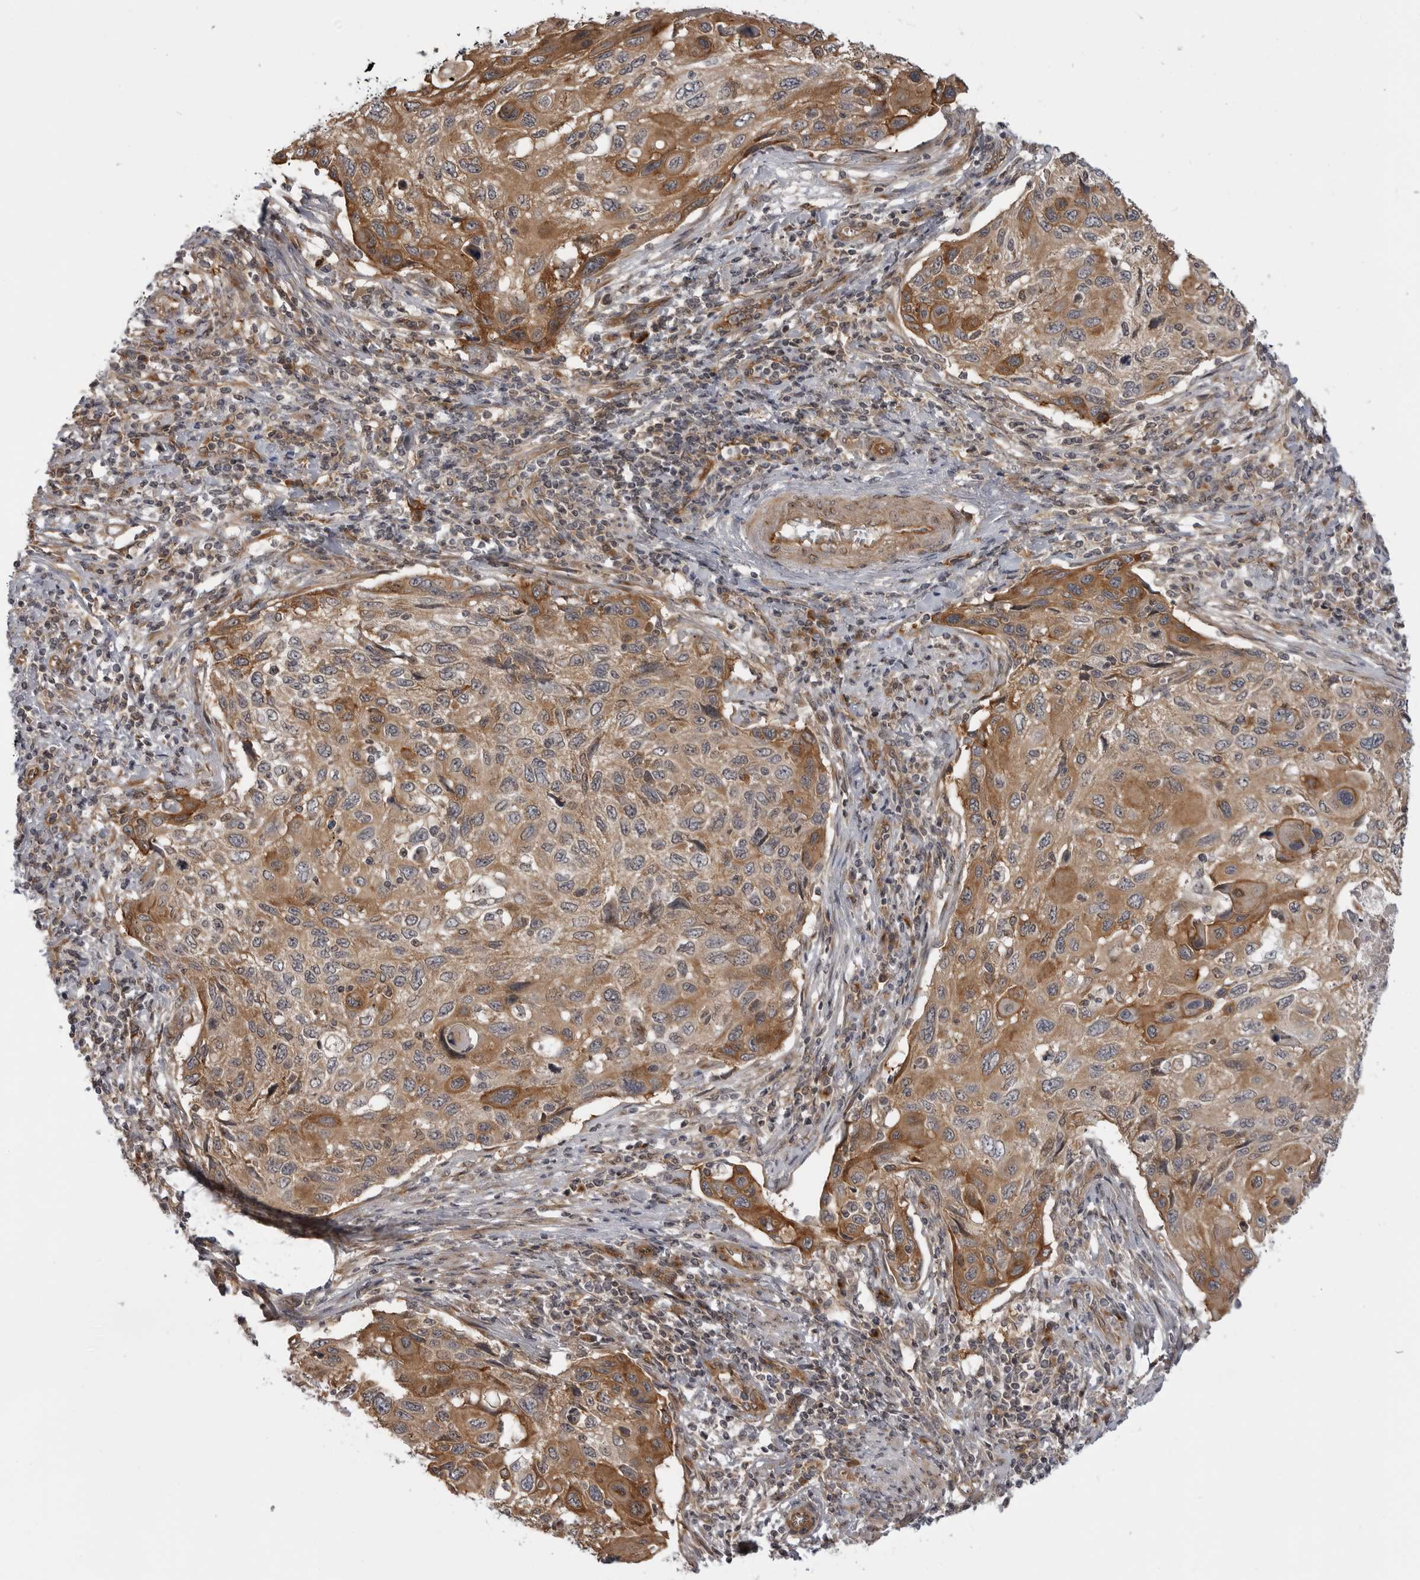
{"staining": {"intensity": "moderate", "quantity": ">75%", "location": "cytoplasmic/membranous"}, "tissue": "cervical cancer", "cell_type": "Tumor cells", "image_type": "cancer", "snomed": [{"axis": "morphology", "description": "Squamous cell carcinoma, NOS"}, {"axis": "topography", "description": "Cervix"}], "caption": "Cervical squamous cell carcinoma stained for a protein shows moderate cytoplasmic/membranous positivity in tumor cells. (Stains: DAB (3,3'-diaminobenzidine) in brown, nuclei in blue, Microscopy: brightfield microscopy at high magnification).", "gene": "LRRC45", "patient": {"sex": "female", "age": 70}}